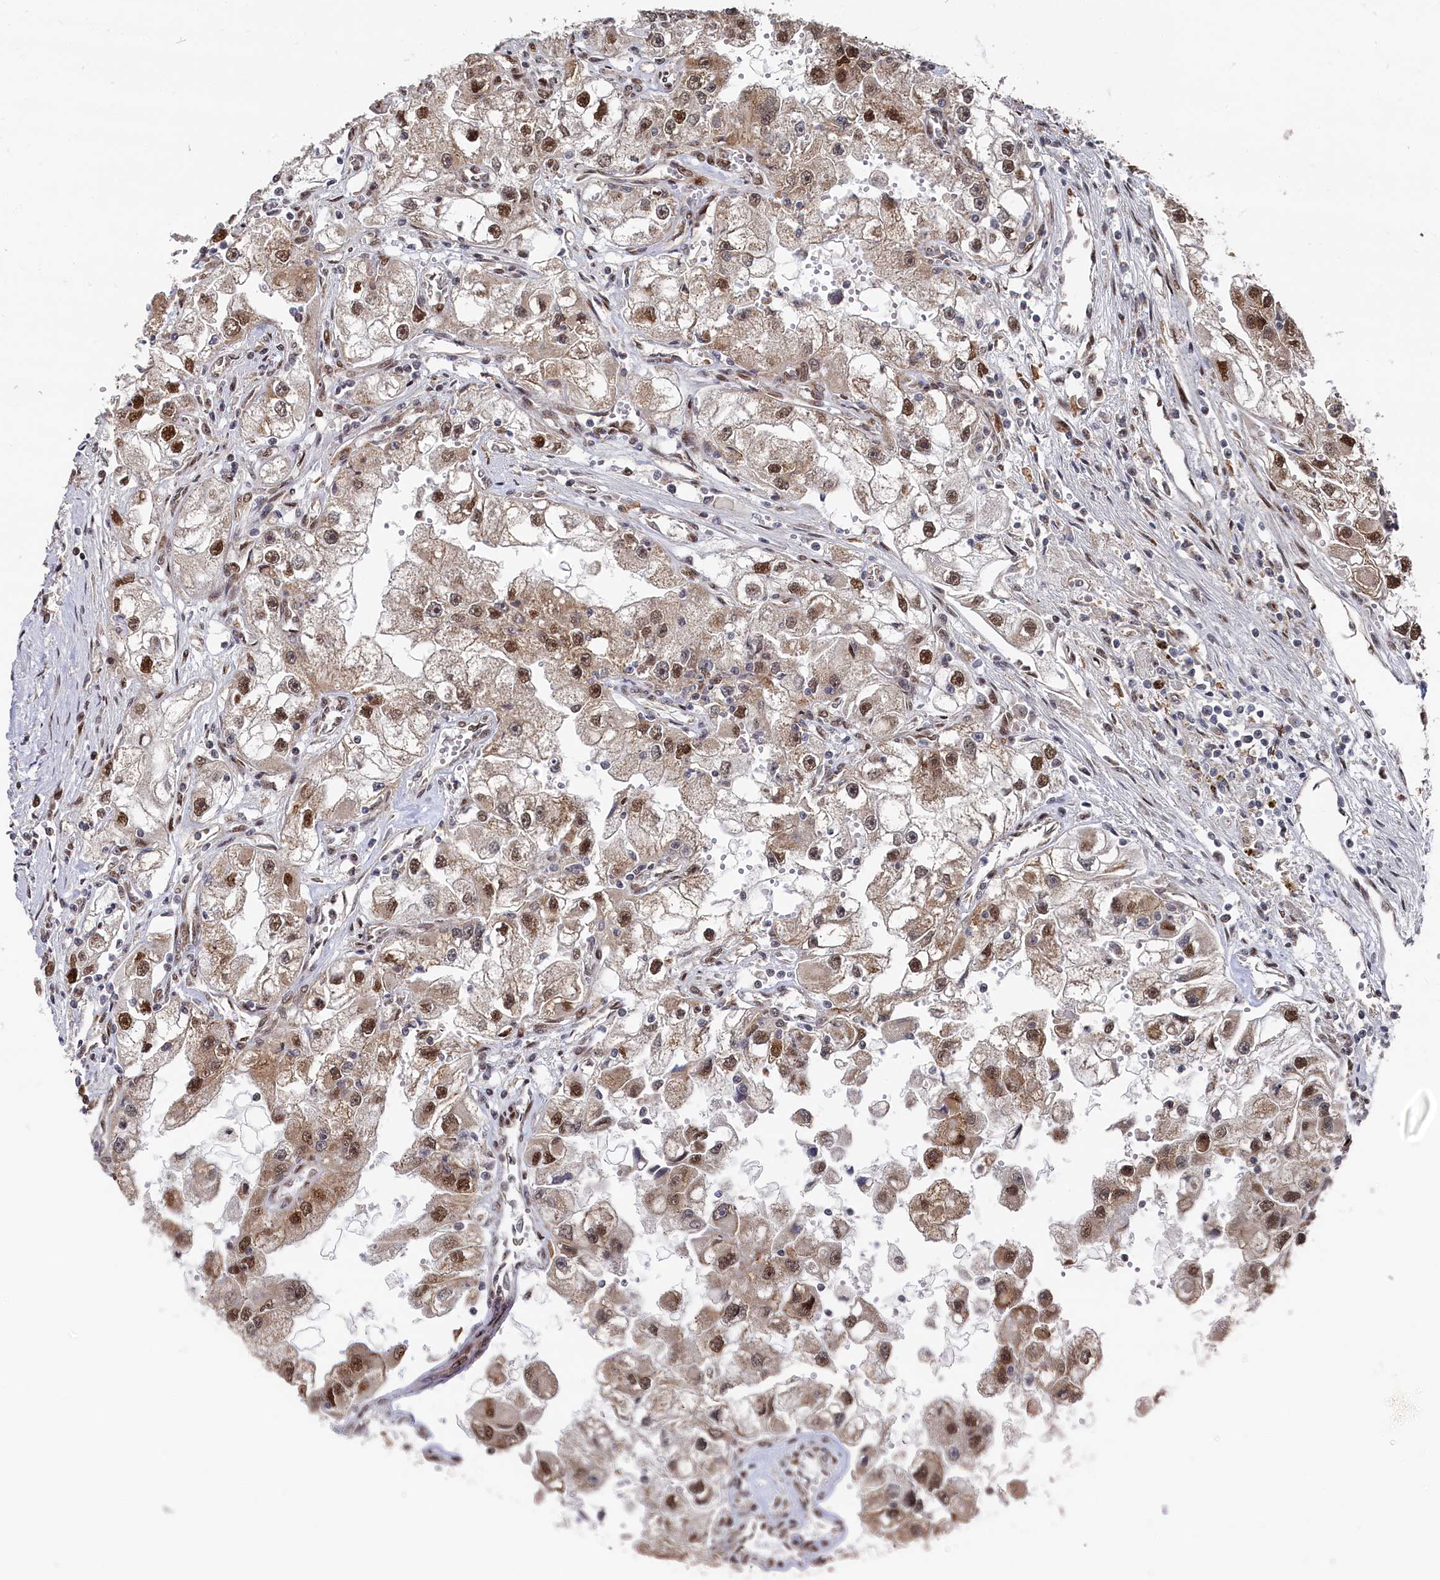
{"staining": {"intensity": "strong", "quantity": ">75%", "location": "cytoplasmic/membranous,nuclear"}, "tissue": "renal cancer", "cell_type": "Tumor cells", "image_type": "cancer", "snomed": [{"axis": "morphology", "description": "Adenocarcinoma, NOS"}, {"axis": "topography", "description": "Kidney"}], "caption": "Immunohistochemical staining of adenocarcinoma (renal) shows high levels of strong cytoplasmic/membranous and nuclear protein positivity in approximately >75% of tumor cells.", "gene": "BUB3", "patient": {"sex": "male", "age": 63}}